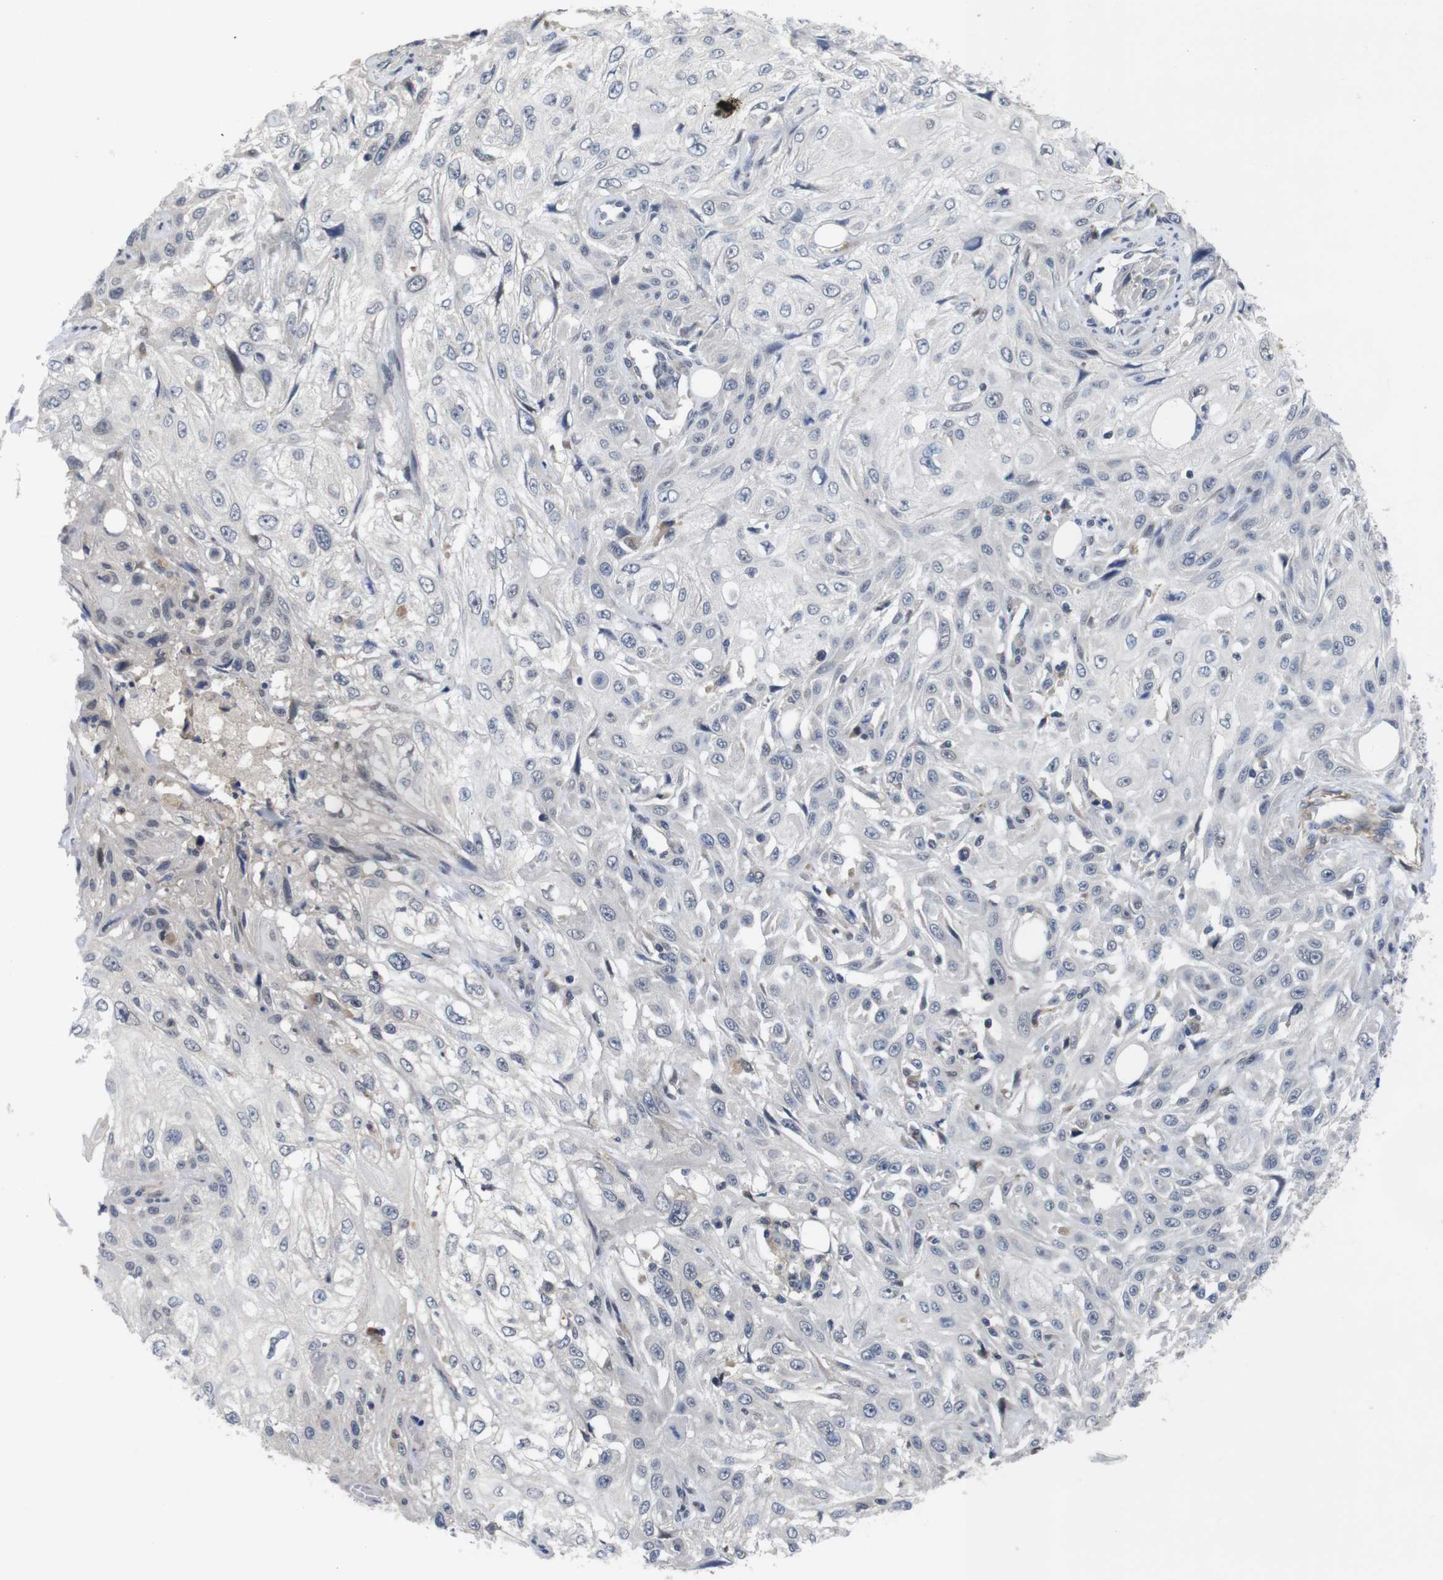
{"staining": {"intensity": "negative", "quantity": "none", "location": "none"}, "tissue": "skin cancer", "cell_type": "Tumor cells", "image_type": "cancer", "snomed": [{"axis": "morphology", "description": "Squamous cell carcinoma, NOS"}, {"axis": "topography", "description": "Skin"}], "caption": "Tumor cells show no significant expression in skin squamous cell carcinoma.", "gene": "FNTA", "patient": {"sex": "male", "age": 75}}